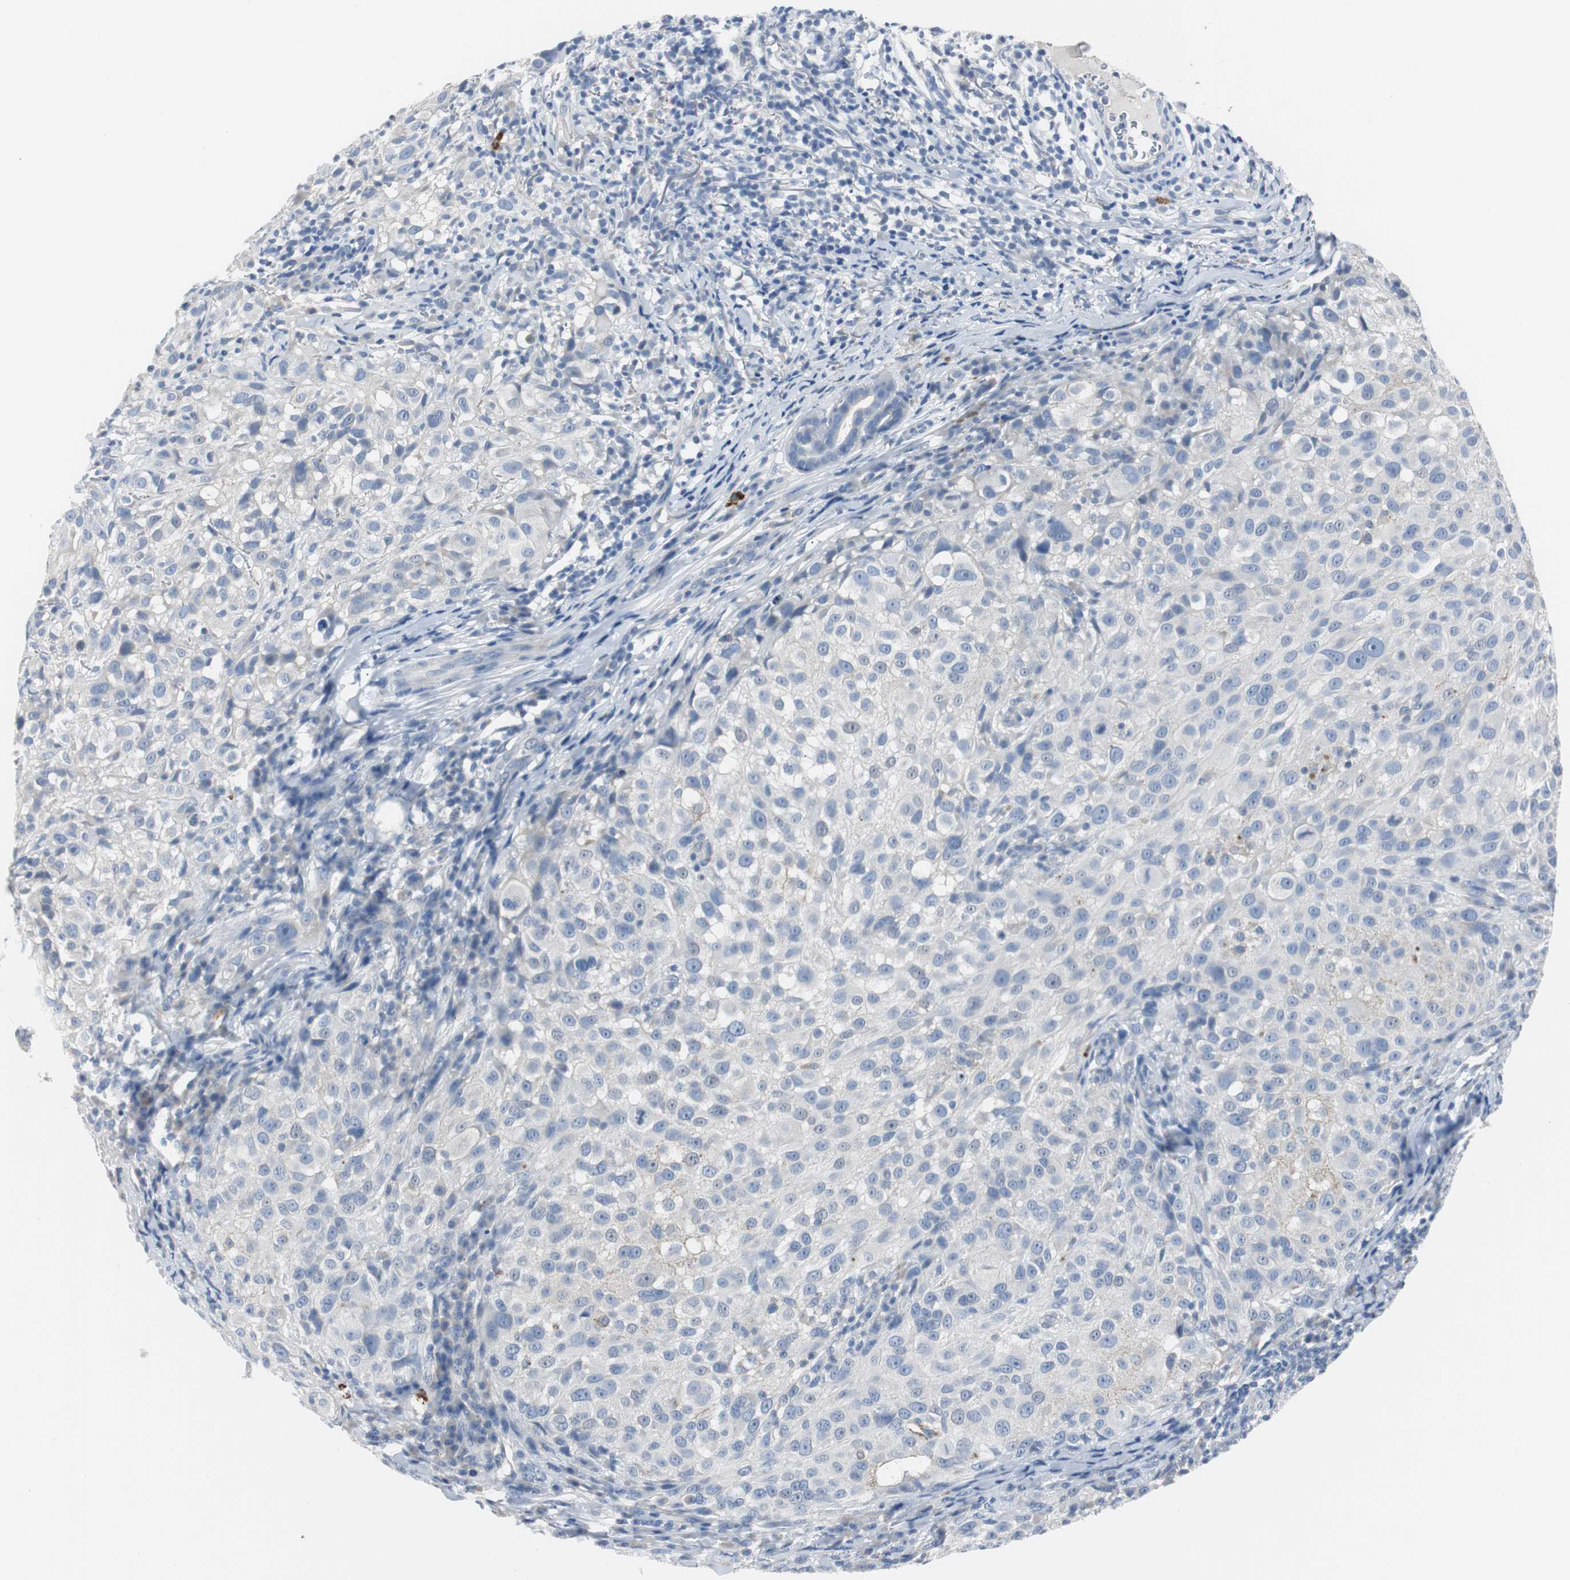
{"staining": {"intensity": "negative", "quantity": "none", "location": "none"}, "tissue": "melanoma", "cell_type": "Tumor cells", "image_type": "cancer", "snomed": [{"axis": "morphology", "description": "Necrosis, NOS"}, {"axis": "morphology", "description": "Malignant melanoma, NOS"}, {"axis": "topography", "description": "Skin"}], "caption": "The micrograph exhibits no staining of tumor cells in malignant melanoma.", "gene": "RASA1", "patient": {"sex": "female", "age": 87}}